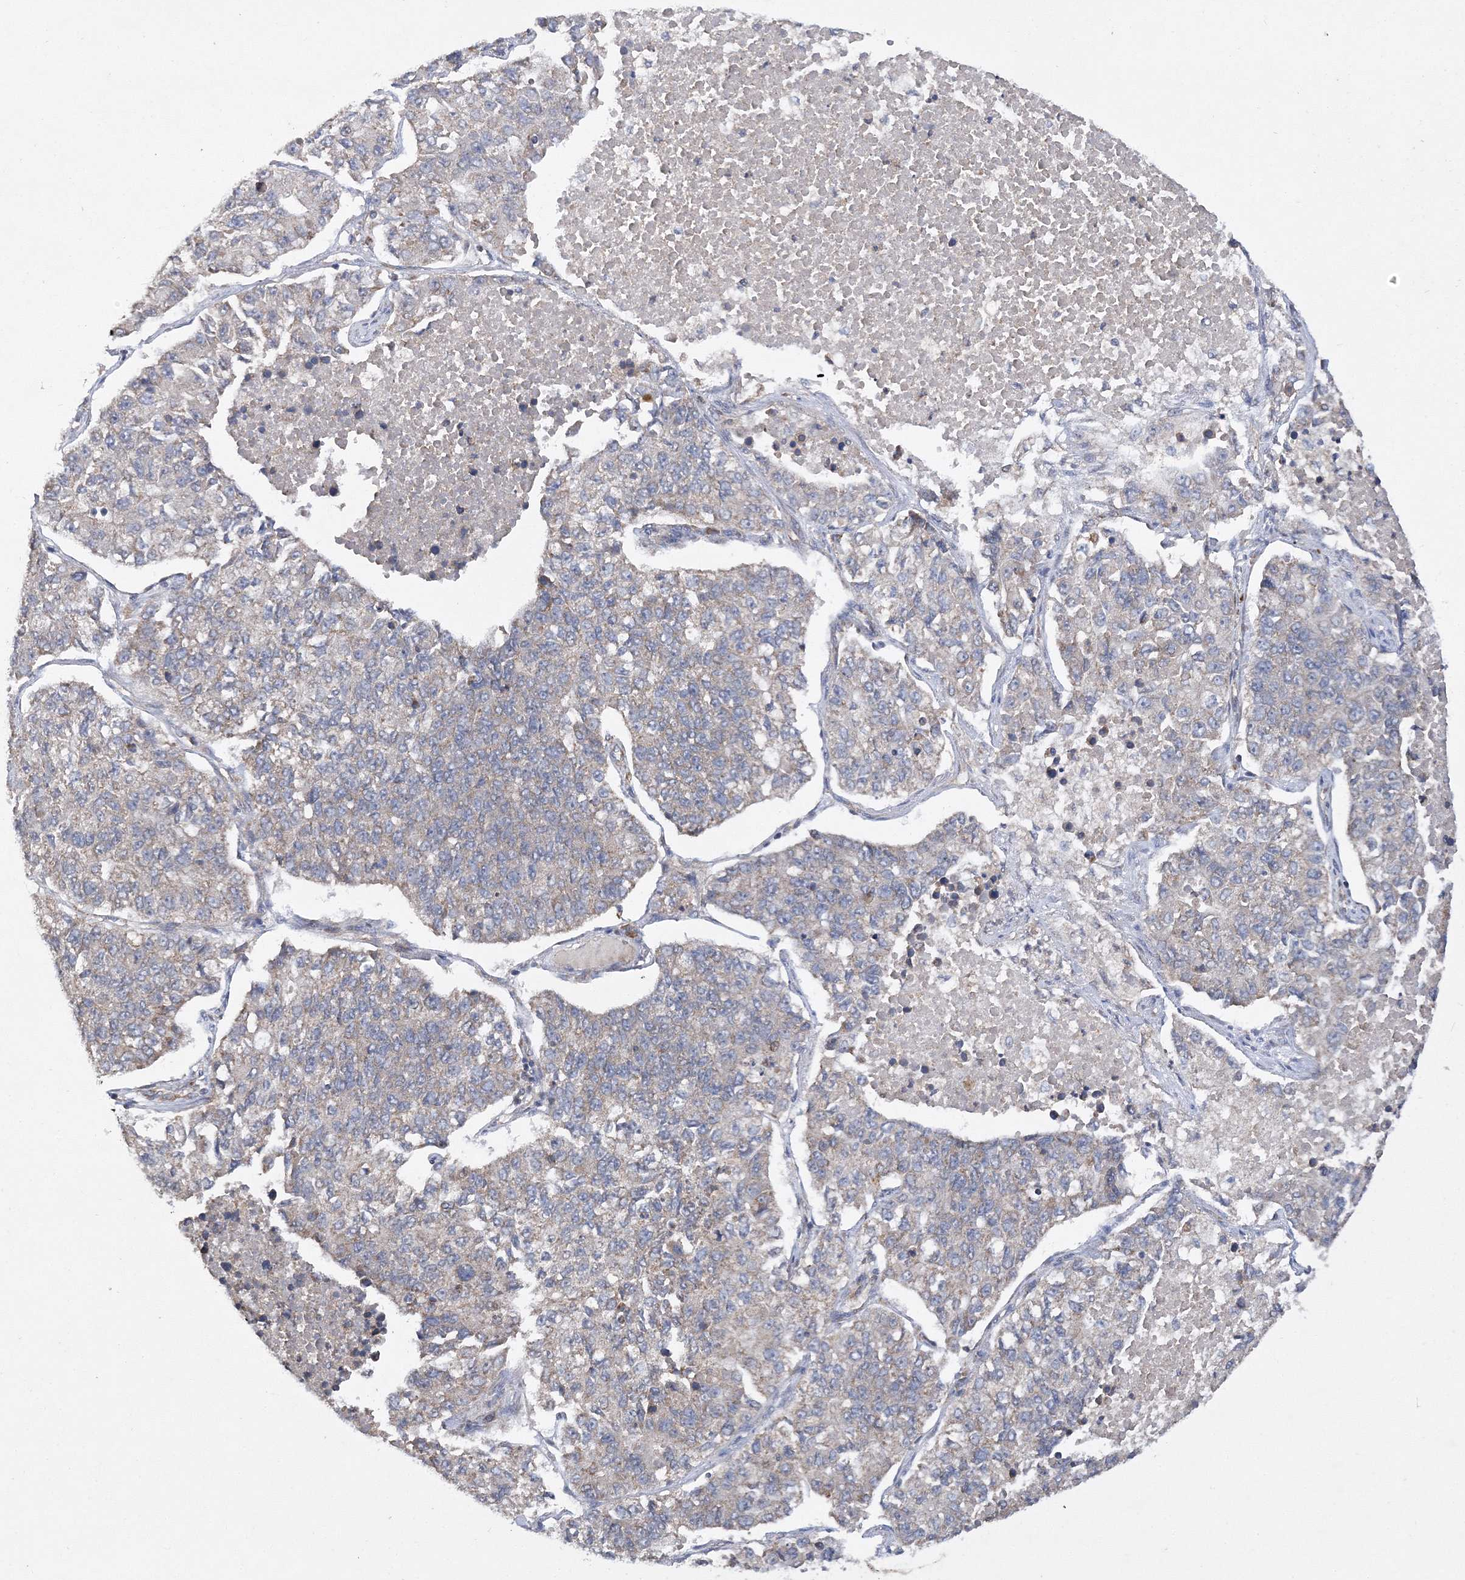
{"staining": {"intensity": "weak", "quantity": "<25%", "location": "cytoplasmic/membranous"}, "tissue": "lung cancer", "cell_type": "Tumor cells", "image_type": "cancer", "snomed": [{"axis": "morphology", "description": "Adenocarcinoma, NOS"}, {"axis": "topography", "description": "Lung"}], "caption": "Immunohistochemical staining of adenocarcinoma (lung) displays no significant staining in tumor cells. Brightfield microscopy of immunohistochemistry (IHC) stained with DAB (brown) and hematoxylin (blue), captured at high magnification.", "gene": "DNAJC13", "patient": {"sex": "male", "age": 49}}